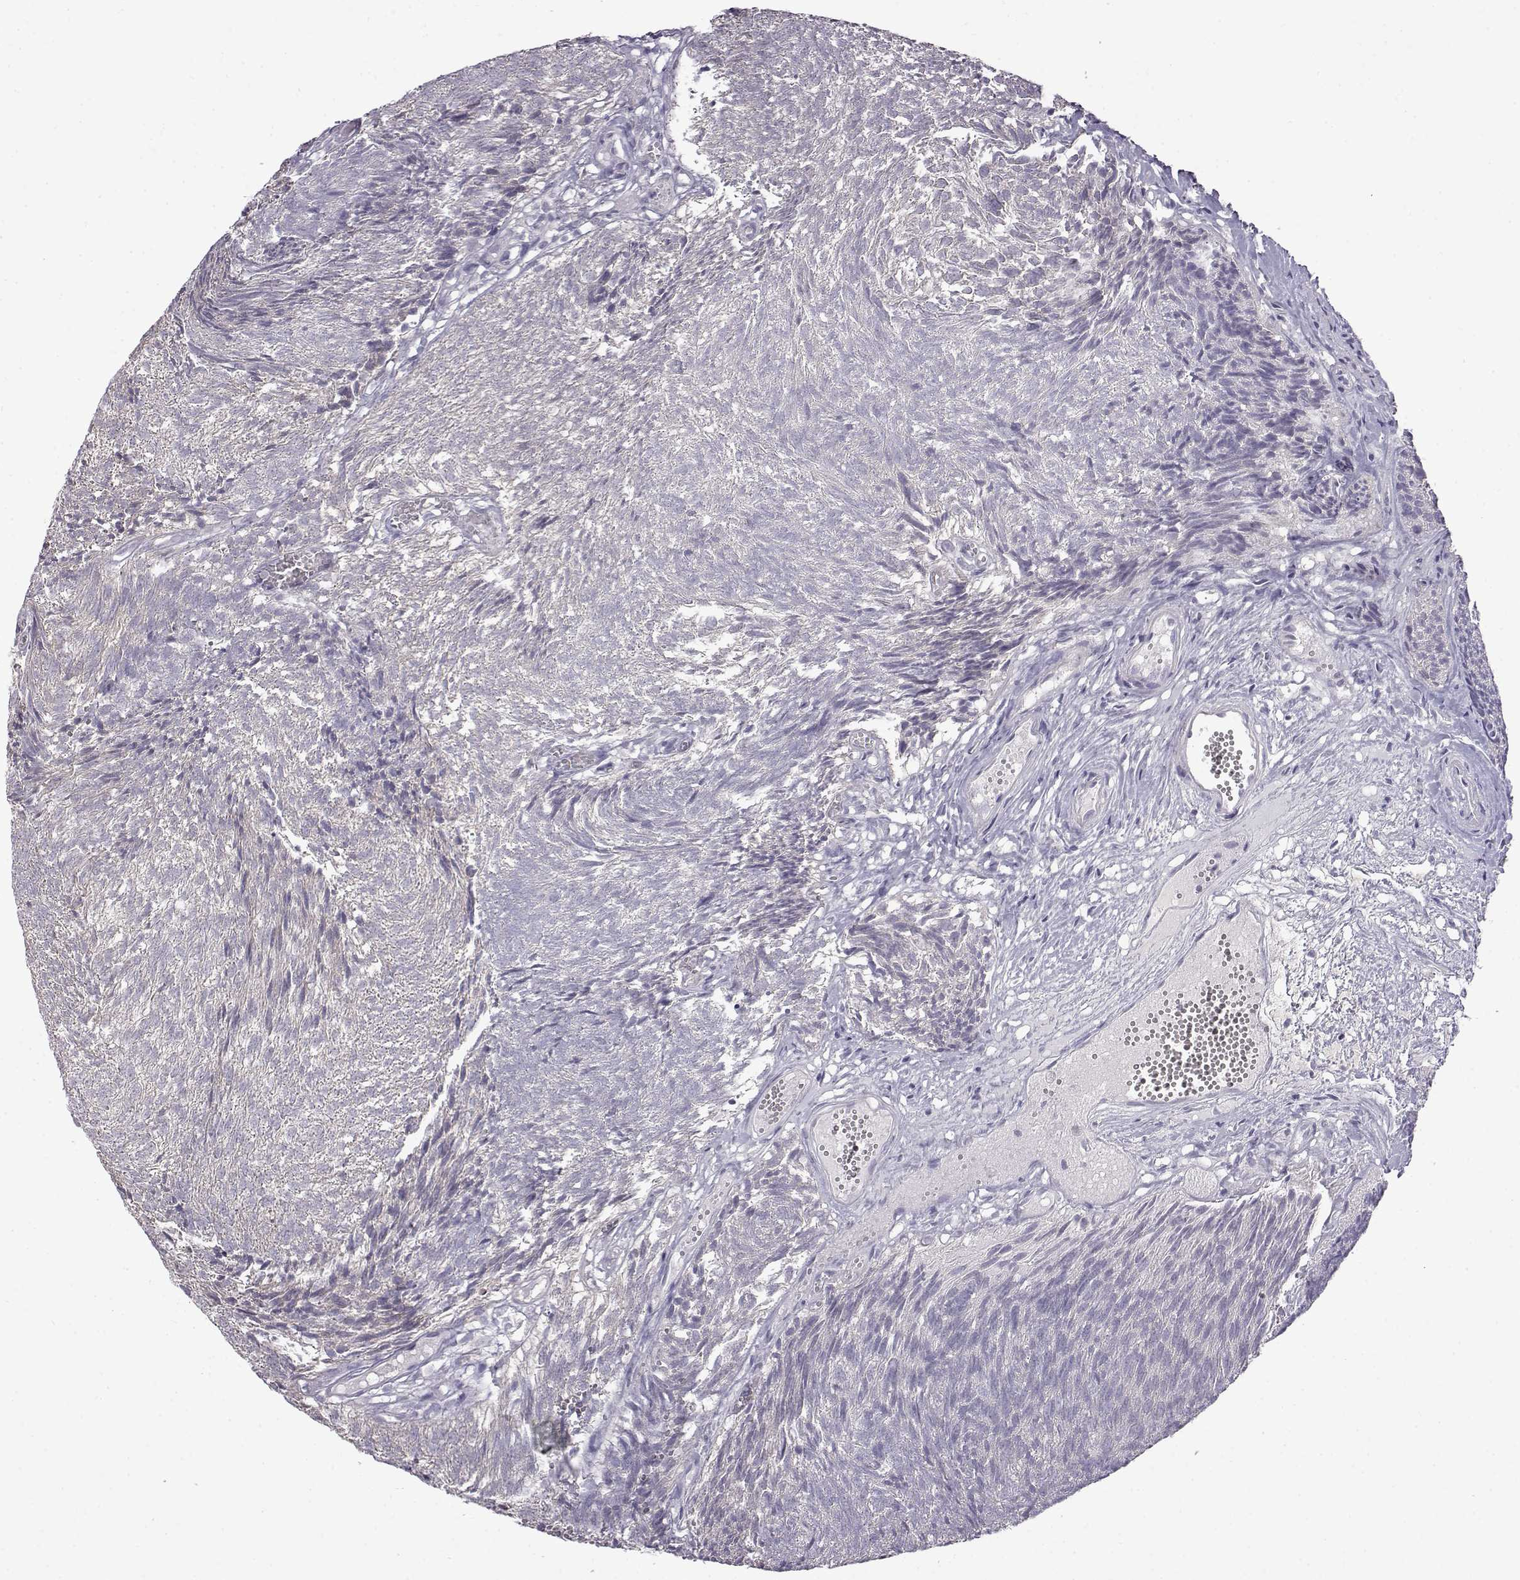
{"staining": {"intensity": "negative", "quantity": "none", "location": "none"}, "tissue": "urothelial cancer", "cell_type": "Tumor cells", "image_type": "cancer", "snomed": [{"axis": "morphology", "description": "Urothelial carcinoma, Low grade"}, {"axis": "topography", "description": "Urinary bladder"}], "caption": "Immunohistochemistry photomicrograph of neoplastic tissue: human urothelial cancer stained with DAB exhibits no significant protein expression in tumor cells.", "gene": "VGF", "patient": {"sex": "male", "age": 77}}